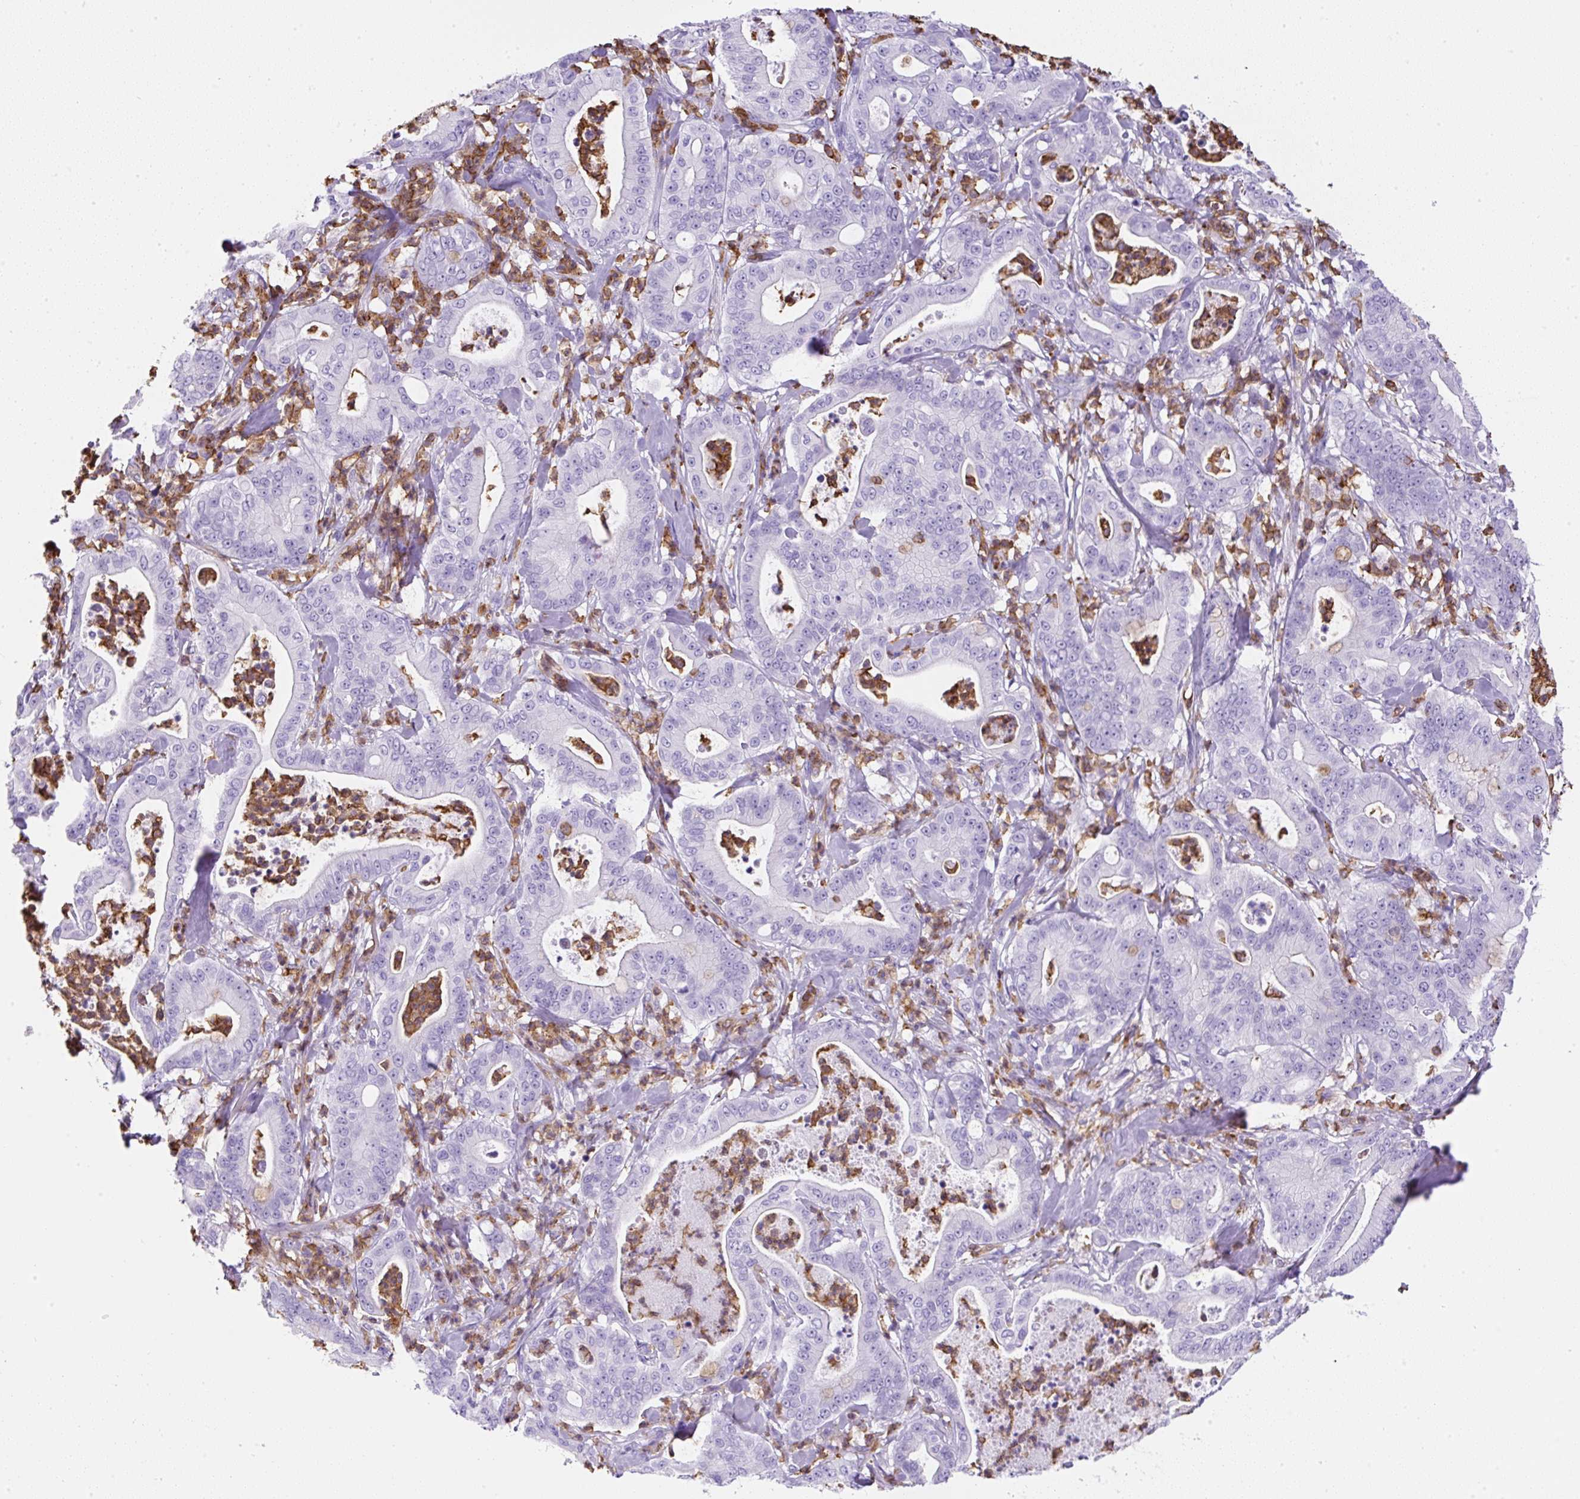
{"staining": {"intensity": "negative", "quantity": "none", "location": "none"}, "tissue": "pancreatic cancer", "cell_type": "Tumor cells", "image_type": "cancer", "snomed": [{"axis": "morphology", "description": "Adenocarcinoma, NOS"}, {"axis": "topography", "description": "Pancreas"}], "caption": "Human pancreatic adenocarcinoma stained for a protein using immunohistochemistry (IHC) demonstrates no positivity in tumor cells.", "gene": "FAM228B", "patient": {"sex": "male", "age": 71}}